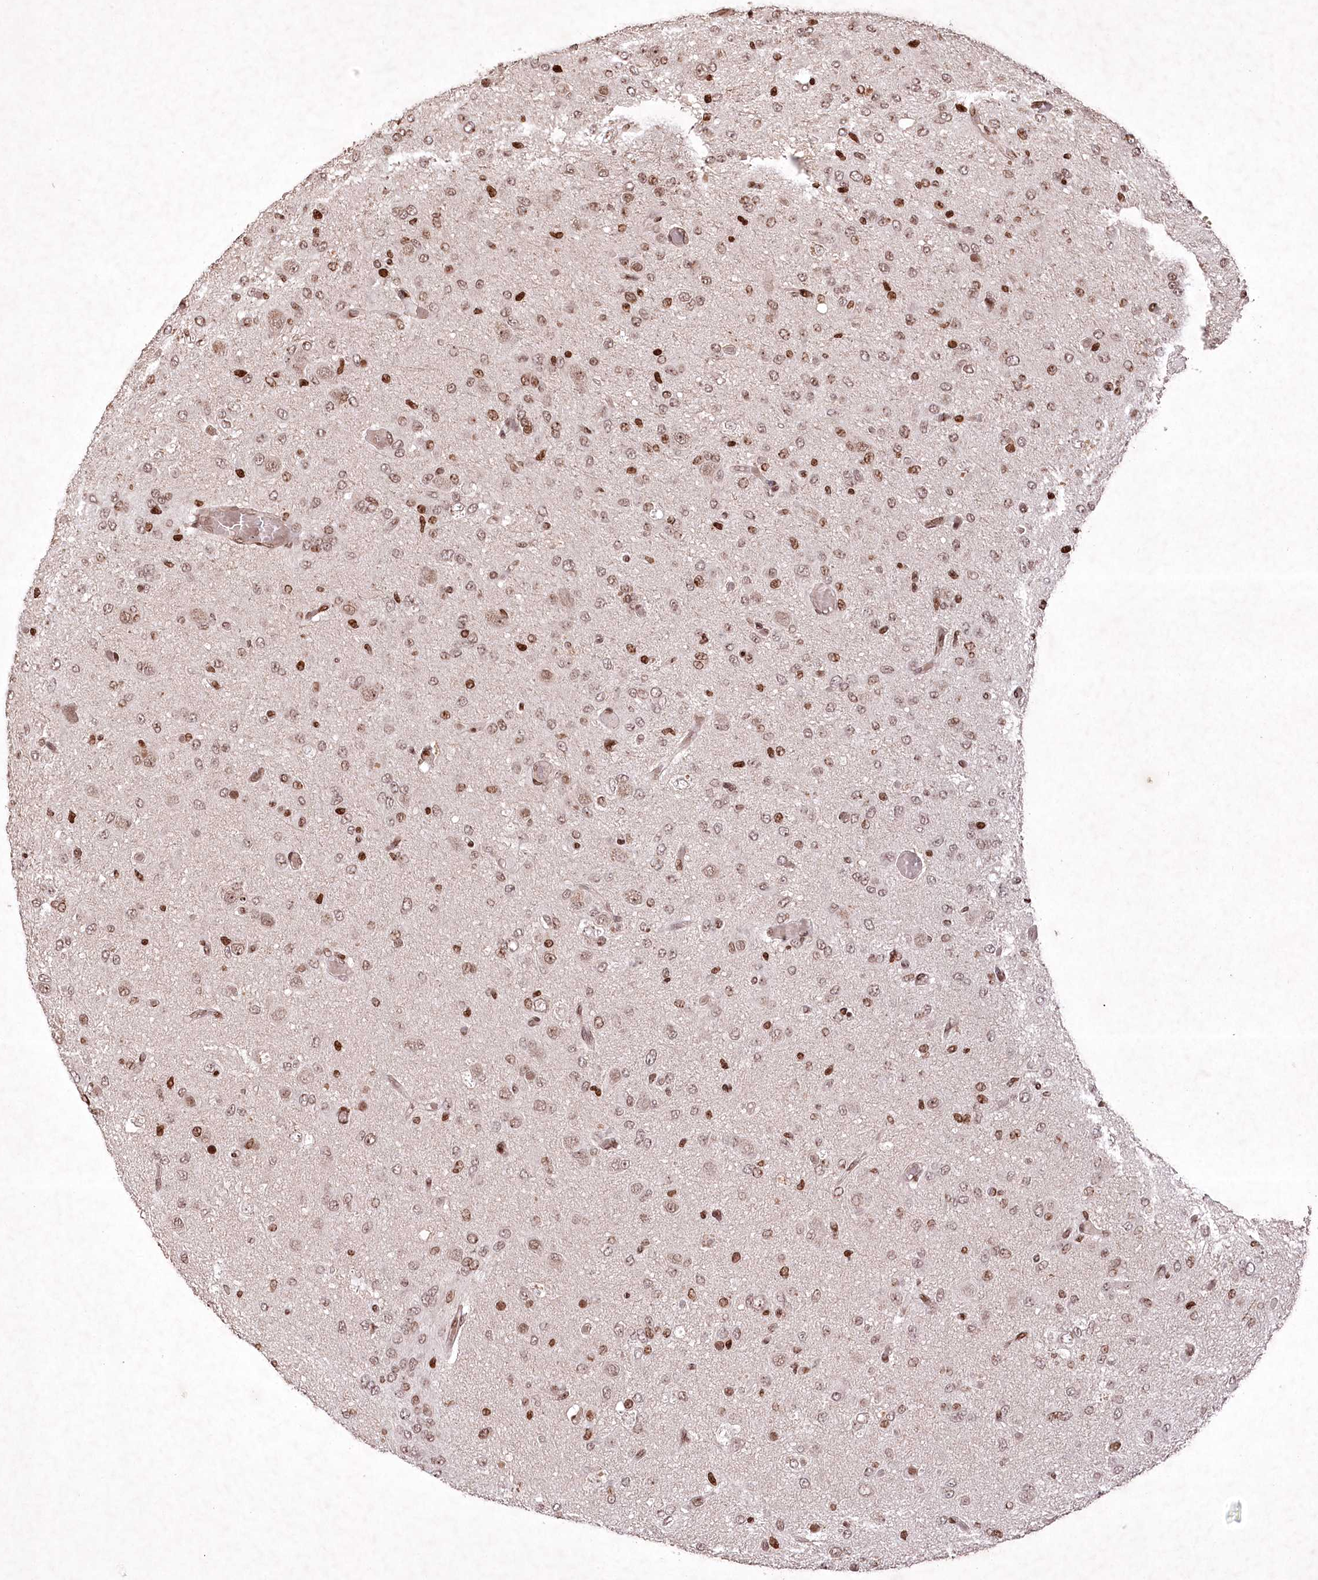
{"staining": {"intensity": "moderate", "quantity": ">75%", "location": "nuclear"}, "tissue": "glioma", "cell_type": "Tumor cells", "image_type": "cancer", "snomed": [{"axis": "morphology", "description": "Glioma, malignant, High grade"}, {"axis": "topography", "description": "Brain"}], "caption": "Glioma stained with DAB immunohistochemistry reveals medium levels of moderate nuclear expression in about >75% of tumor cells.", "gene": "CCSER2", "patient": {"sex": "female", "age": 59}}